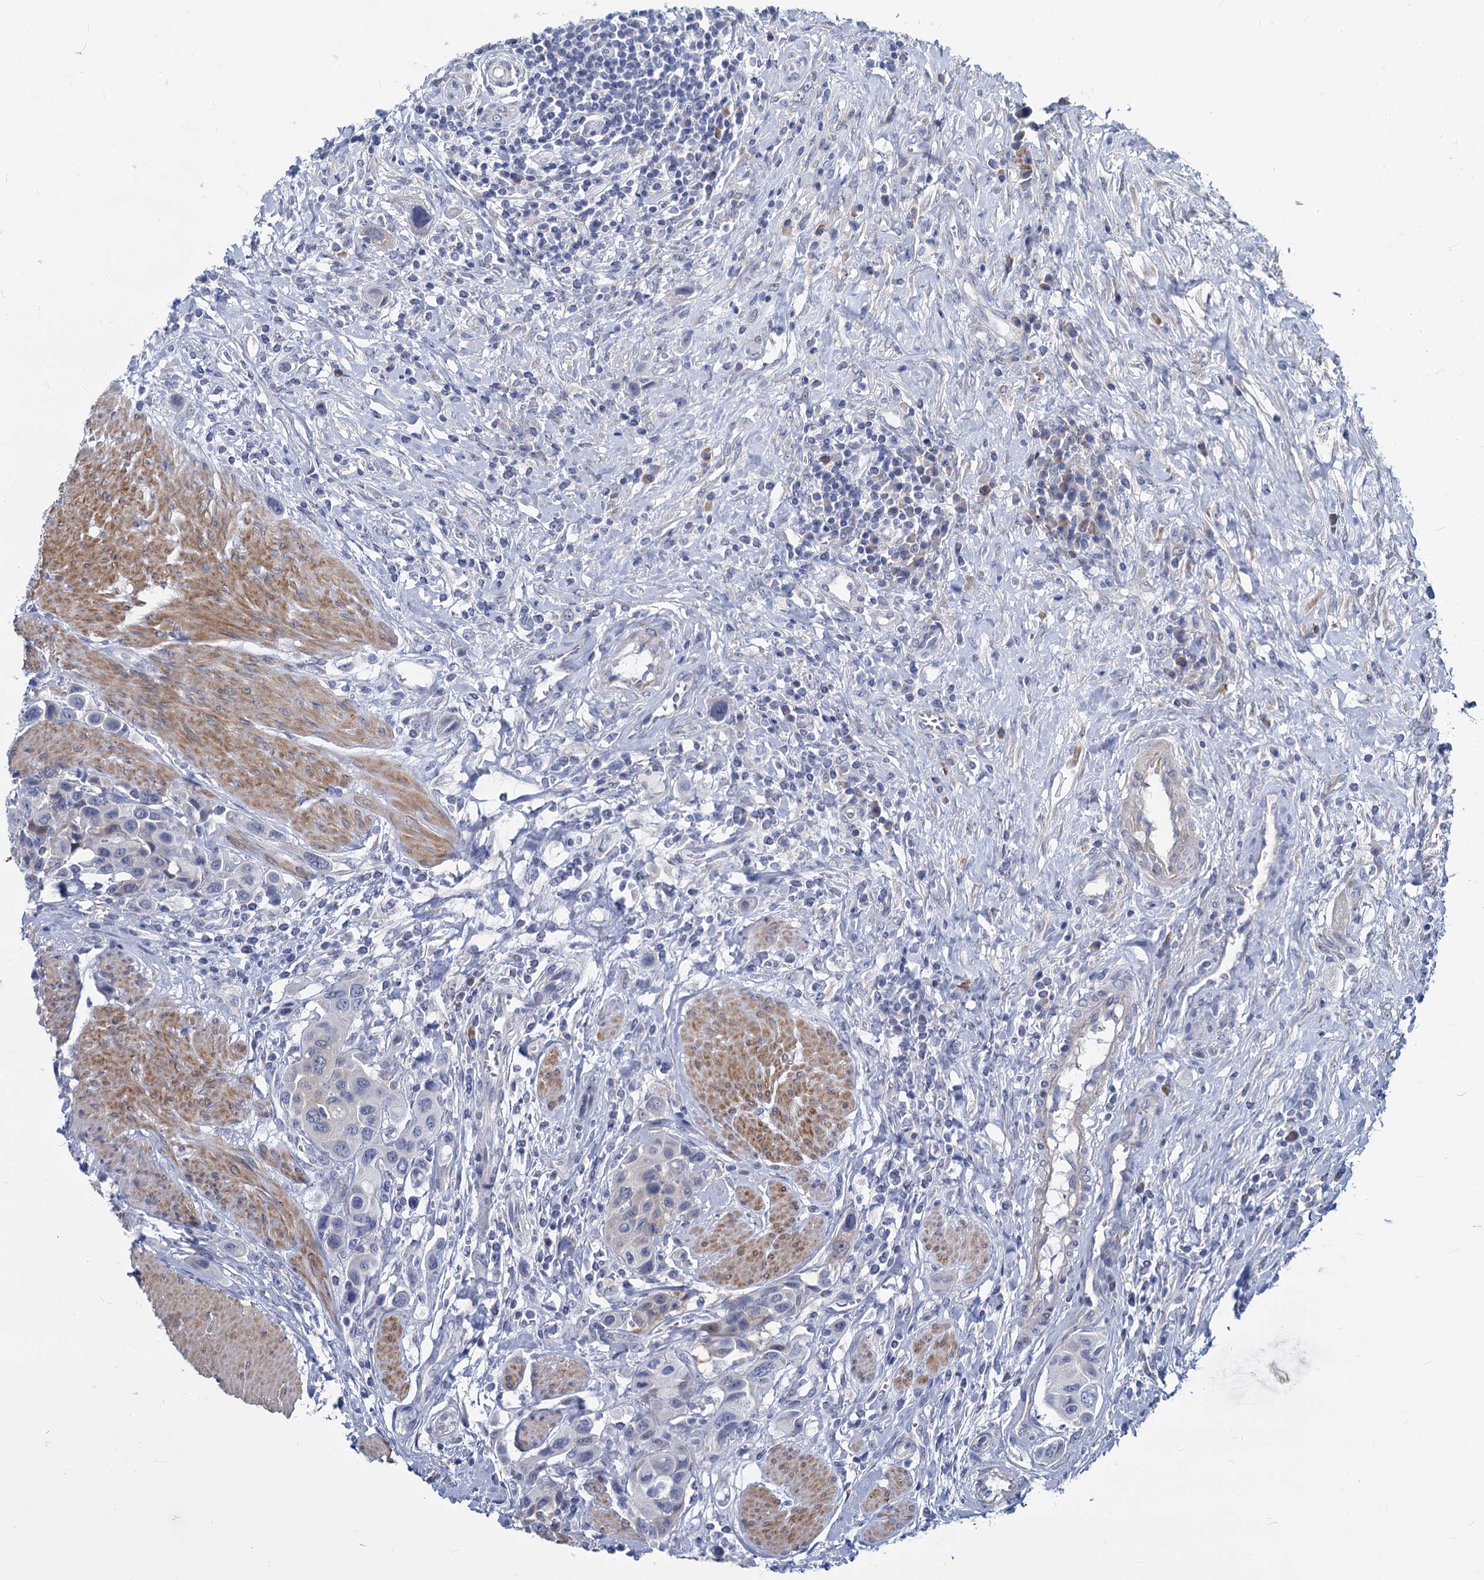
{"staining": {"intensity": "negative", "quantity": "none", "location": "none"}, "tissue": "urothelial cancer", "cell_type": "Tumor cells", "image_type": "cancer", "snomed": [{"axis": "morphology", "description": "Urothelial carcinoma, High grade"}, {"axis": "topography", "description": "Urinary bladder"}], "caption": "This is an immunohistochemistry image of high-grade urothelial carcinoma. There is no expression in tumor cells.", "gene": "GSTM3", "patient": {"sex": "male", "age": 50}}